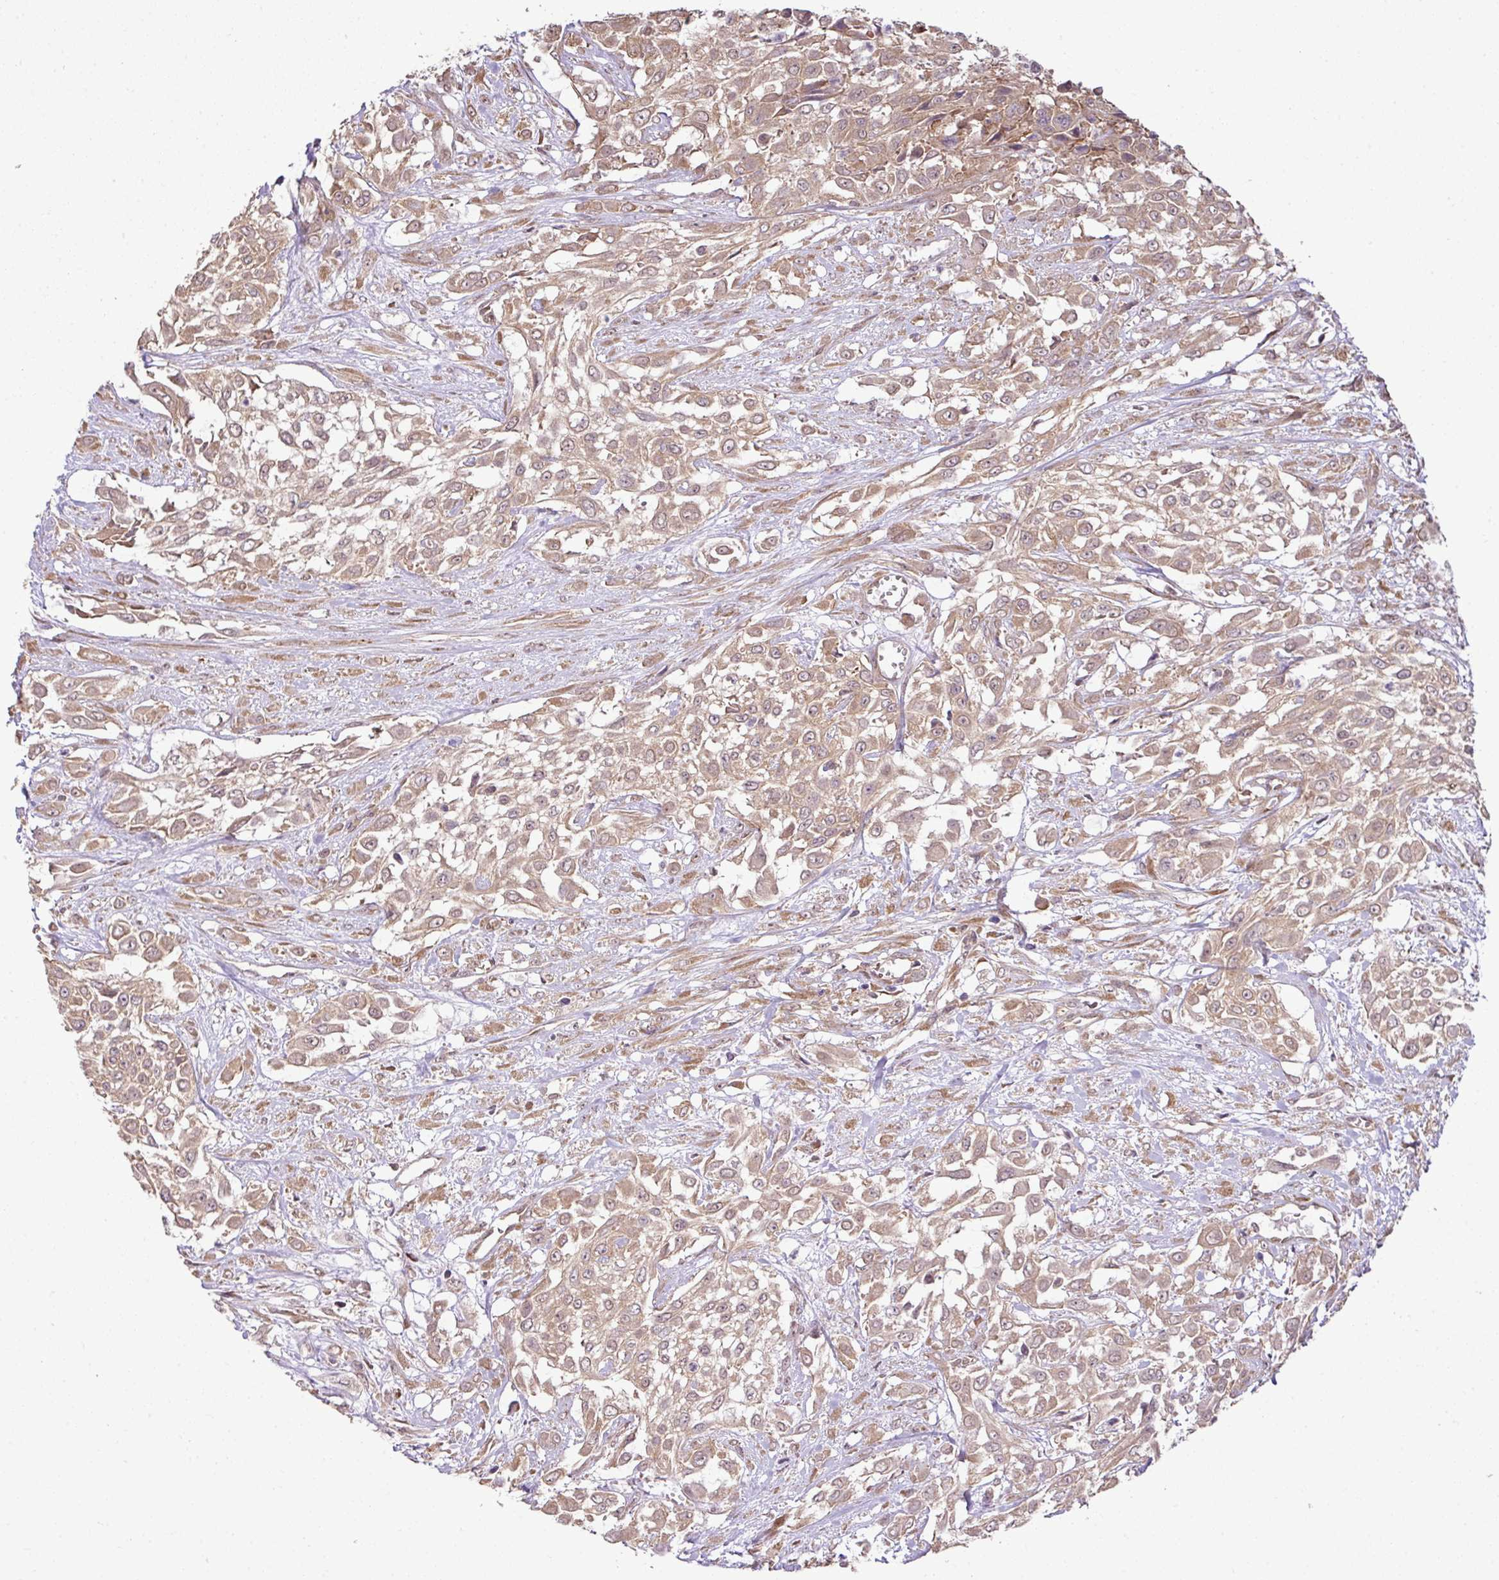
{"staining": {"intensity": "moderate", "quantity": ">75%", "location": "cytoplasmic/membranous"}, "tissue": "urothelial cancer", "cell_type": "Tumor cells", "image_type": "cancer", "snomed": [{"axis": "morphology", "description": "Urothelial carcinoma, High grade"}, {"axis": "topography", "description": "Urinary bladder"}], "caption": "Immunohistochemistry (IHC) histopathology image of human high-grade urothelial carcinoma stained for a protein (brown), which shows medium levels of moderate cytoplasmic/membranous expression in about >75% of tumor cells.", "gene": "DNAAF4", "patient": {"sex": "male", "age": 57}}